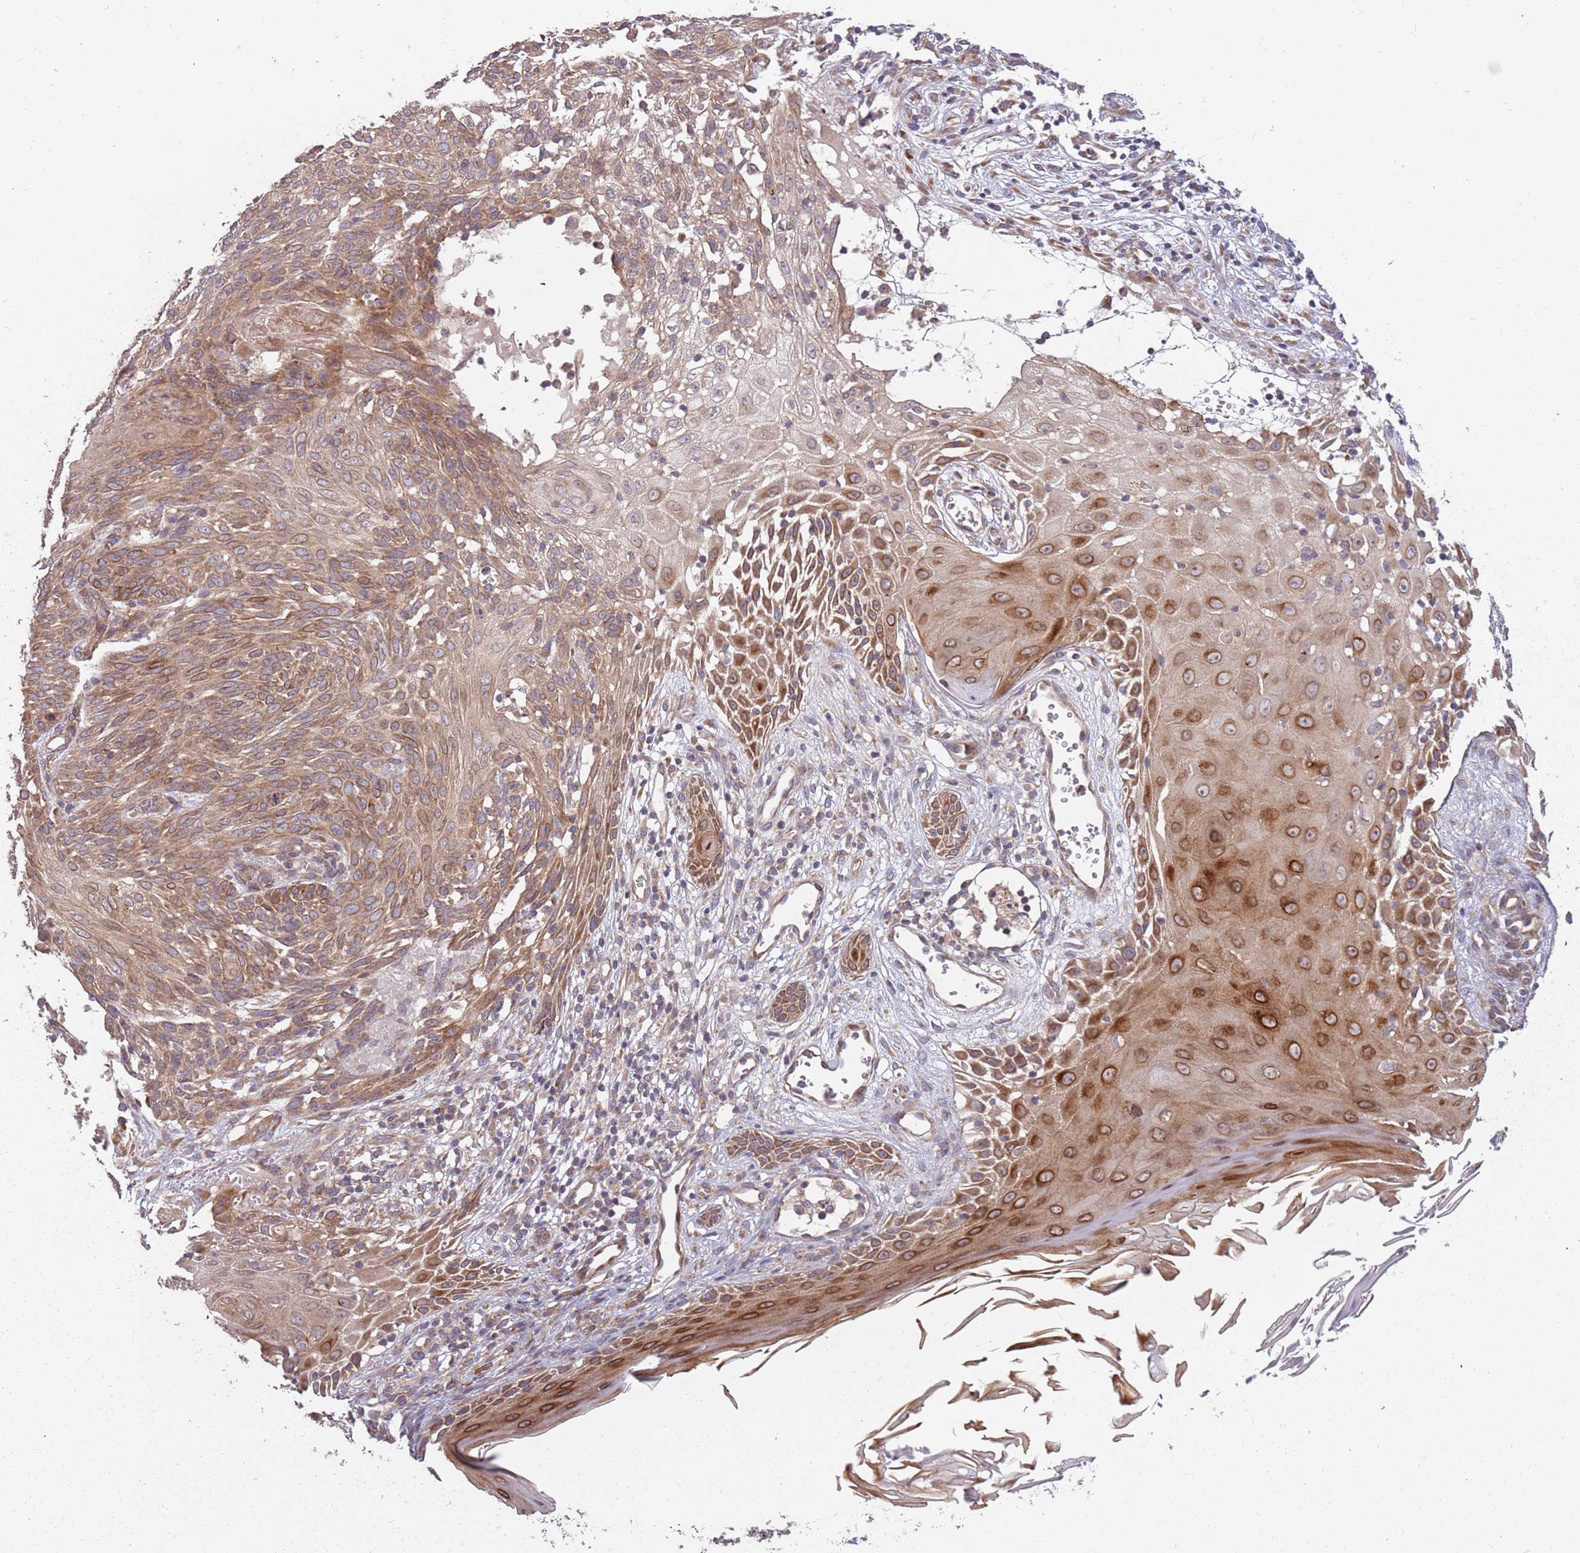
{"staining": {"intensity": "moderate", "quantity": ">75%", "location": "cytoplasmic/membranous"}, "tissue": "skin cancer", "cell_type": "Tumor cells", "image_type": "cancer", "snomed": [{"axis": "morphology", "description": "Basal cell carcinoma"}, {"axis": "topography", "description": "Skin"}], "caption": "The immunohistochemical stain highlights moderate cytoplasmic/membranous expression in tumor cells of basal cell carcinoma (skin) tissue.", "gene": "PLD6", "patient": {"sex": "female", "age": 86}}